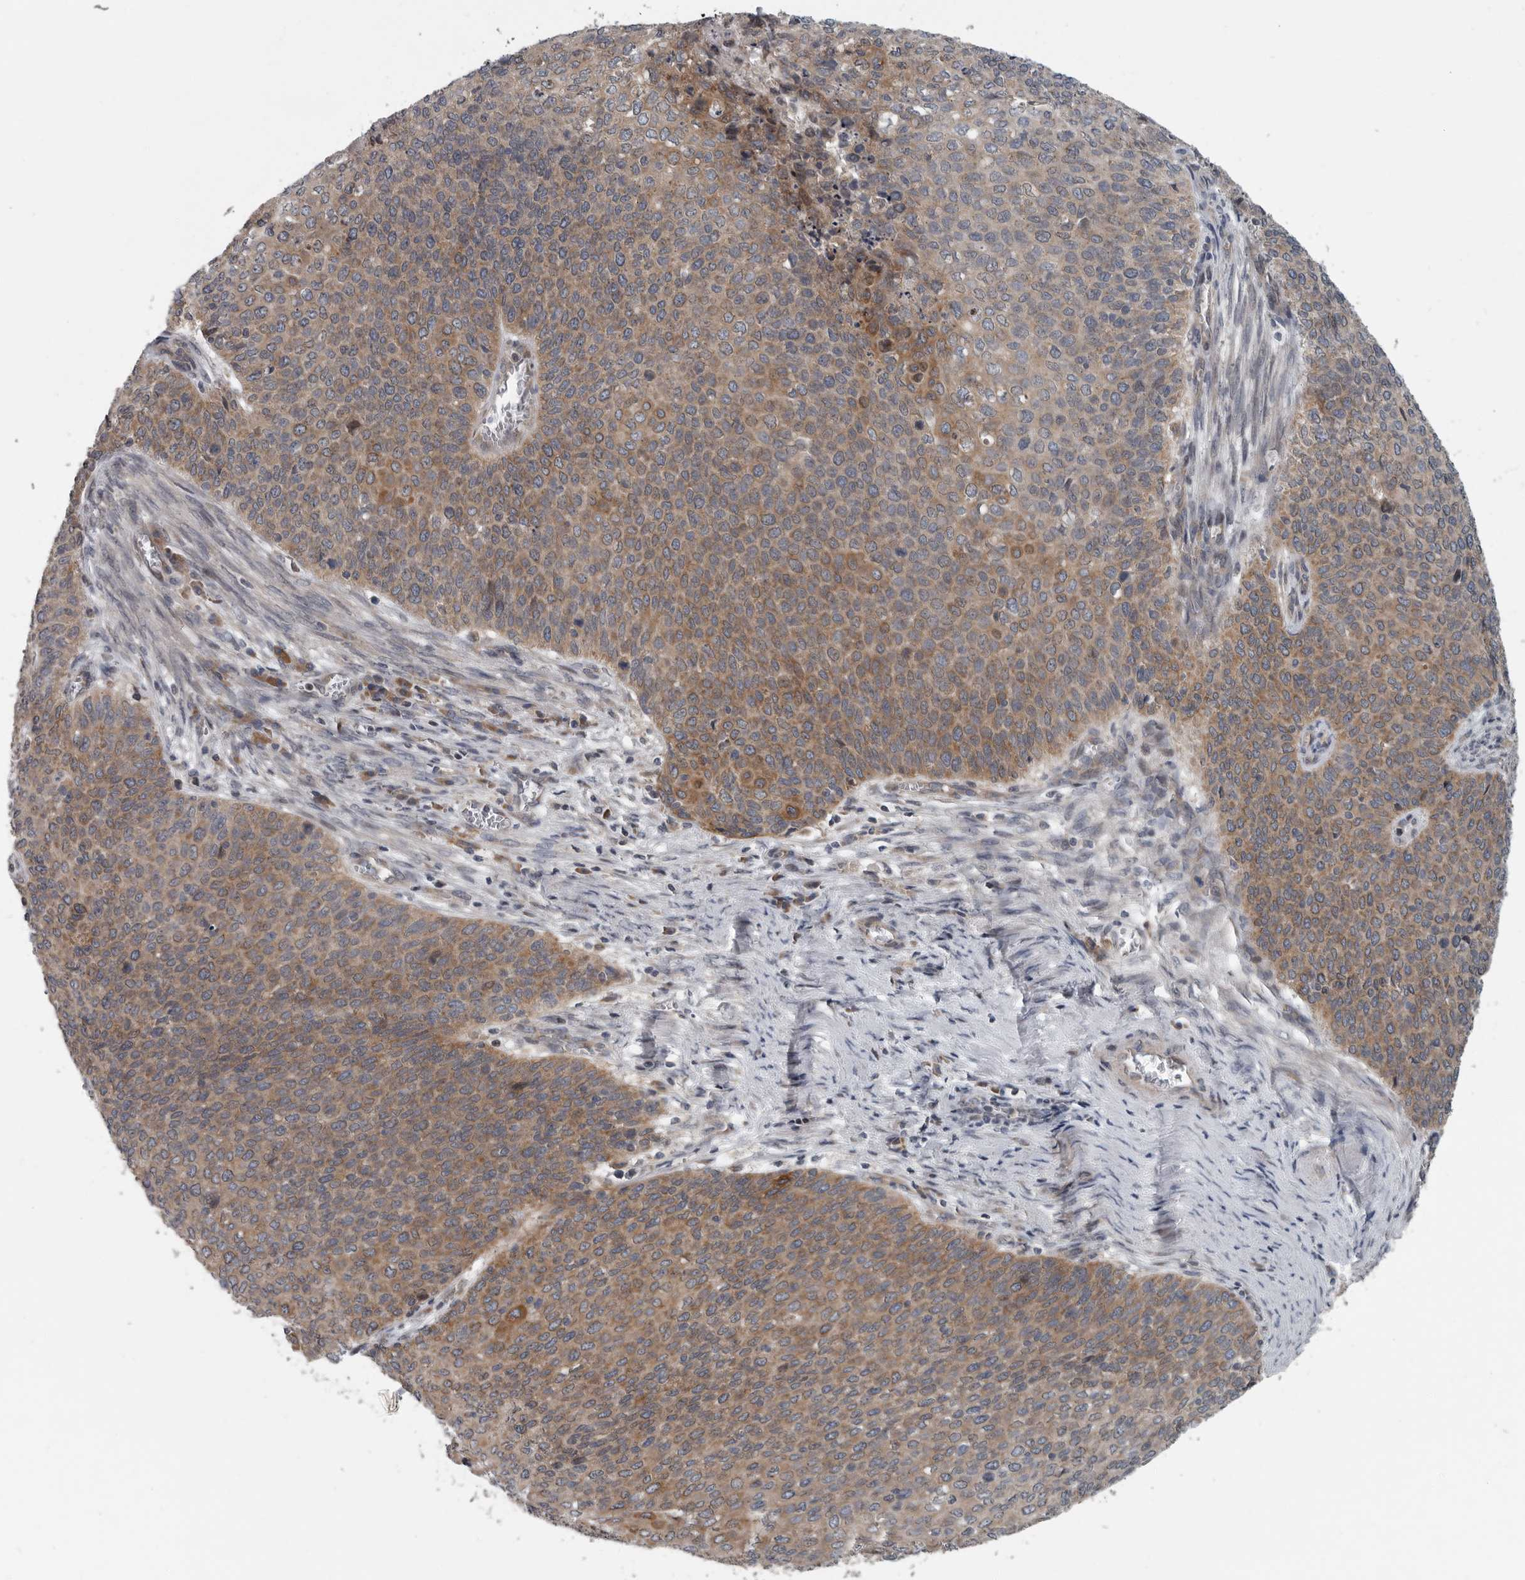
{"staining": {"intensity": "moderate", "quantity": ">75%", "location": "cytoplasmic/membranous"}, "tissue": "cervical cancer", "cell_type": "Tumor cells", "image_type": "cancer", "snomed": [{"axis": "morphology", "description": "Squamous cell carcinoma, NOS"}, {"axis": "topography", "description": "Cervix"}], "caption": "Moderate cytoplasmic/membranous protein staining is appreciated in about >75% of tumor cells in cervical squamous cell carcinoma.", "gene": "TMEM199", "patient": {"sex": "female", "age": 39}}